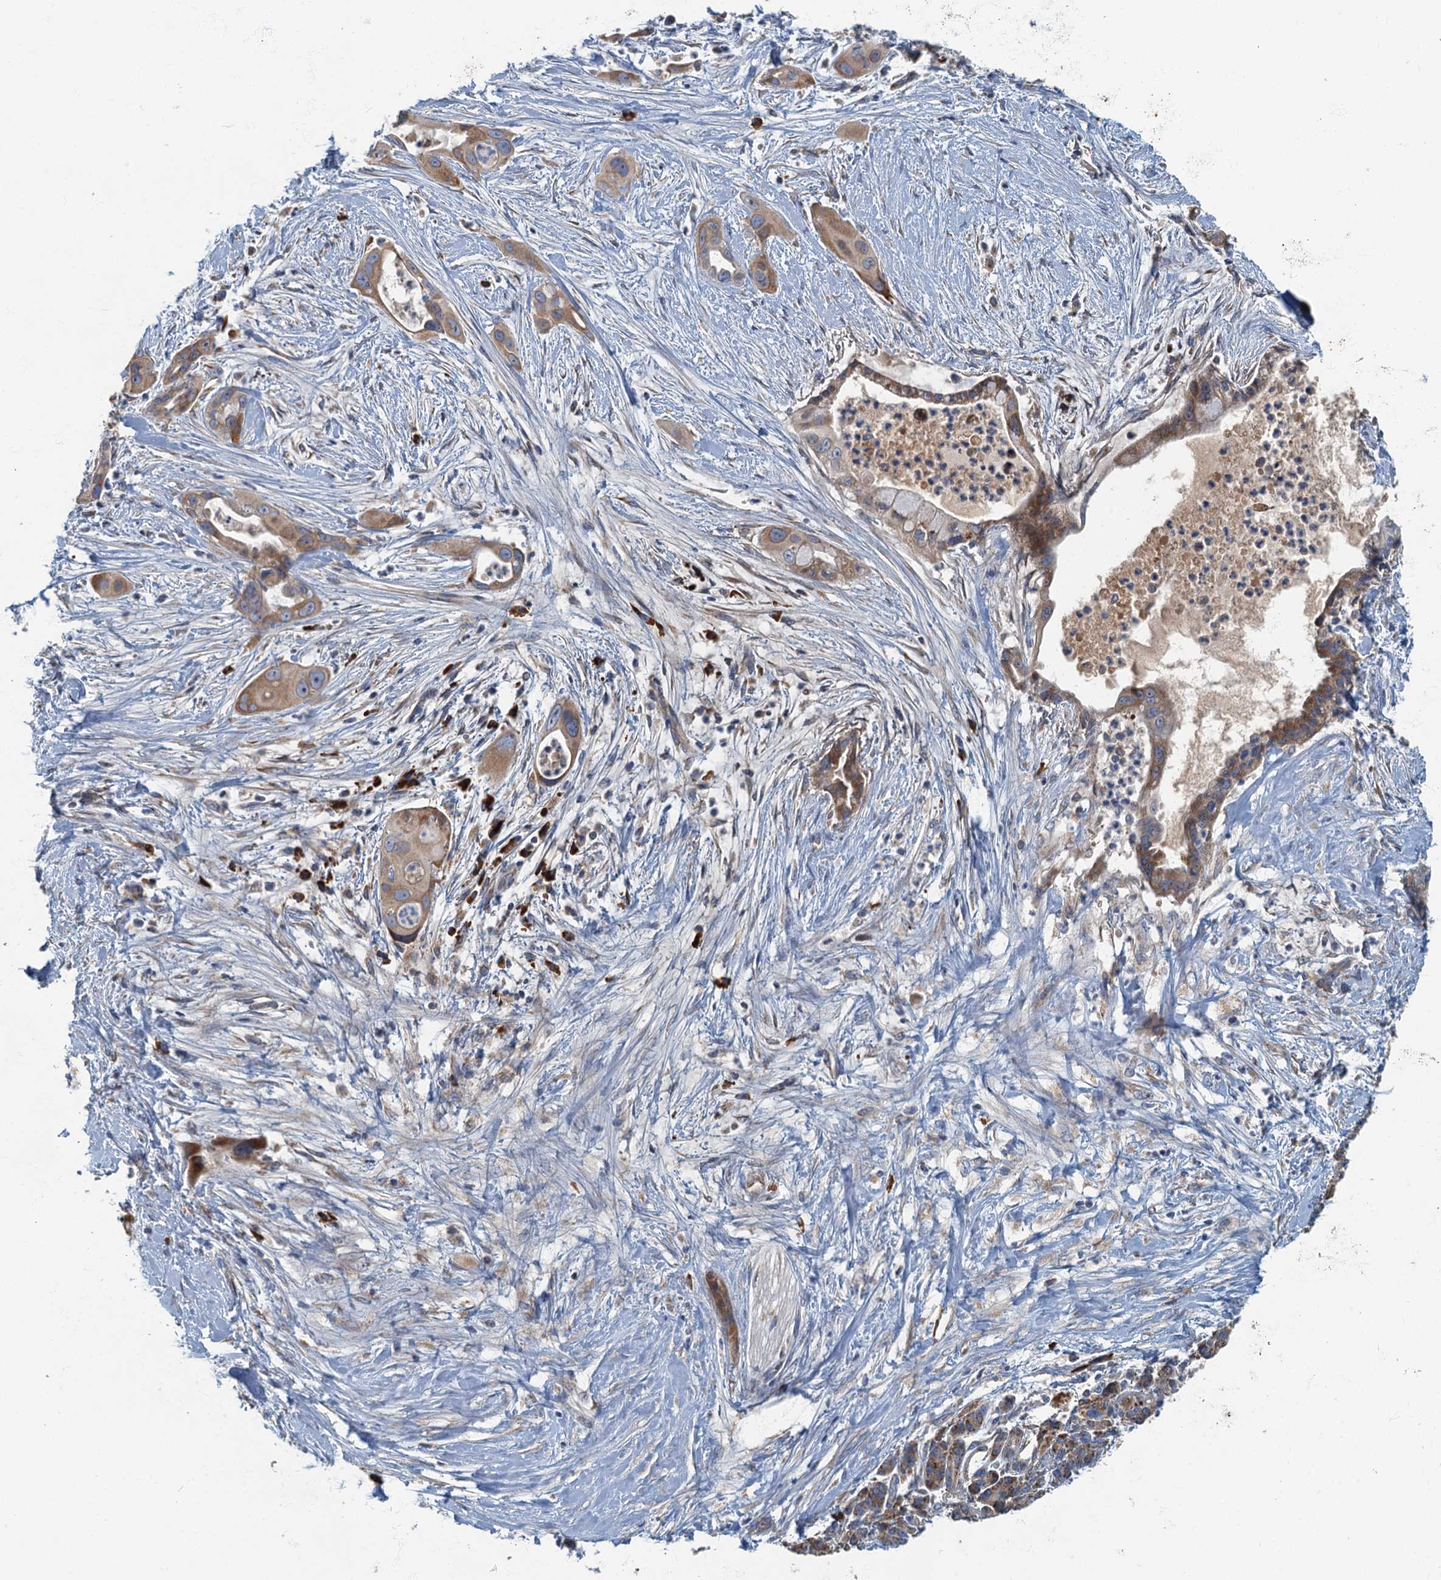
{"staining": {"intensity": "moderate", "quantity": ">75%", "location": "cytoplasmic/membranous"}, "tissue": "pancreatic cancer", "cell_type": "Tumor cells", "image_type": "cancer", "snomed": [{"axis": "morphology", "description": "Adenocarcinoma, NOS"}, {"axis": "topography", "description": "Pancreas"}], "caption": "Moderate cytoplasmic/membranous protein positivity is present in approximately >75% of tumor cells in pancreatic cancer.", "gene": "SPDYC", "patient": {"sex": "male", "age": 59}}